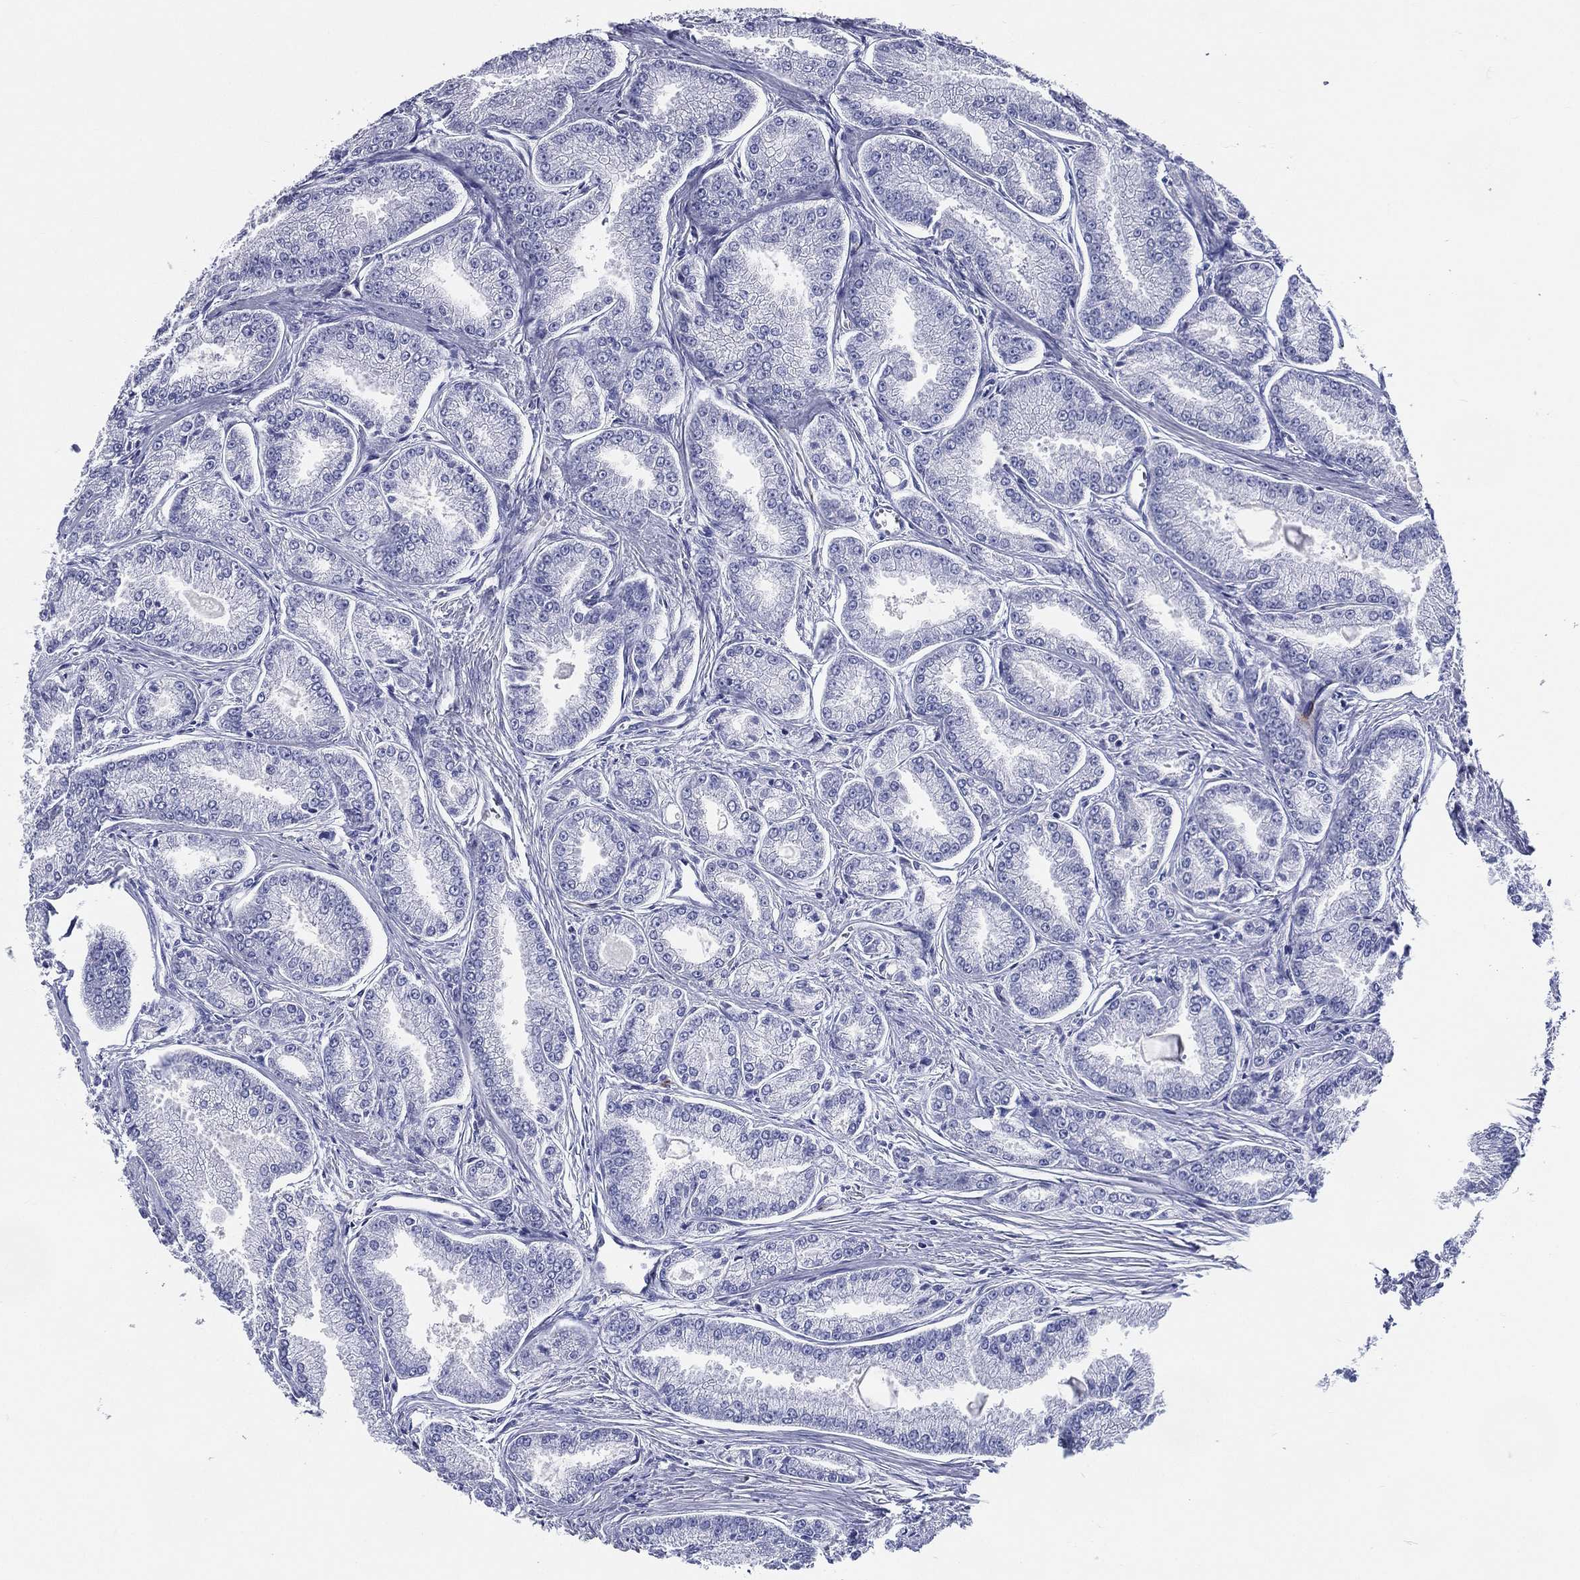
{"staining": {"intensity": "negative", "quantity": "none", "location": "none"}, "tissue": "prostate cancer", "cell_type": "Tumor cells", "image_type": "cancer", "snomed": [{"axis": "morphology", "description": "Adenocarcinoma, NOS"}, {"axis": "morphology", "description": "Adenocarcinoma, High grade"}, {"axis": "topography", "description": "Prostate"}], "caption": "Prostate cancer (adenocarcinoma) stained for a protein using IHC displays no positivity tumor cells.", "gene": "ACE2", "patient": {"sex": "male", "age": 70}}